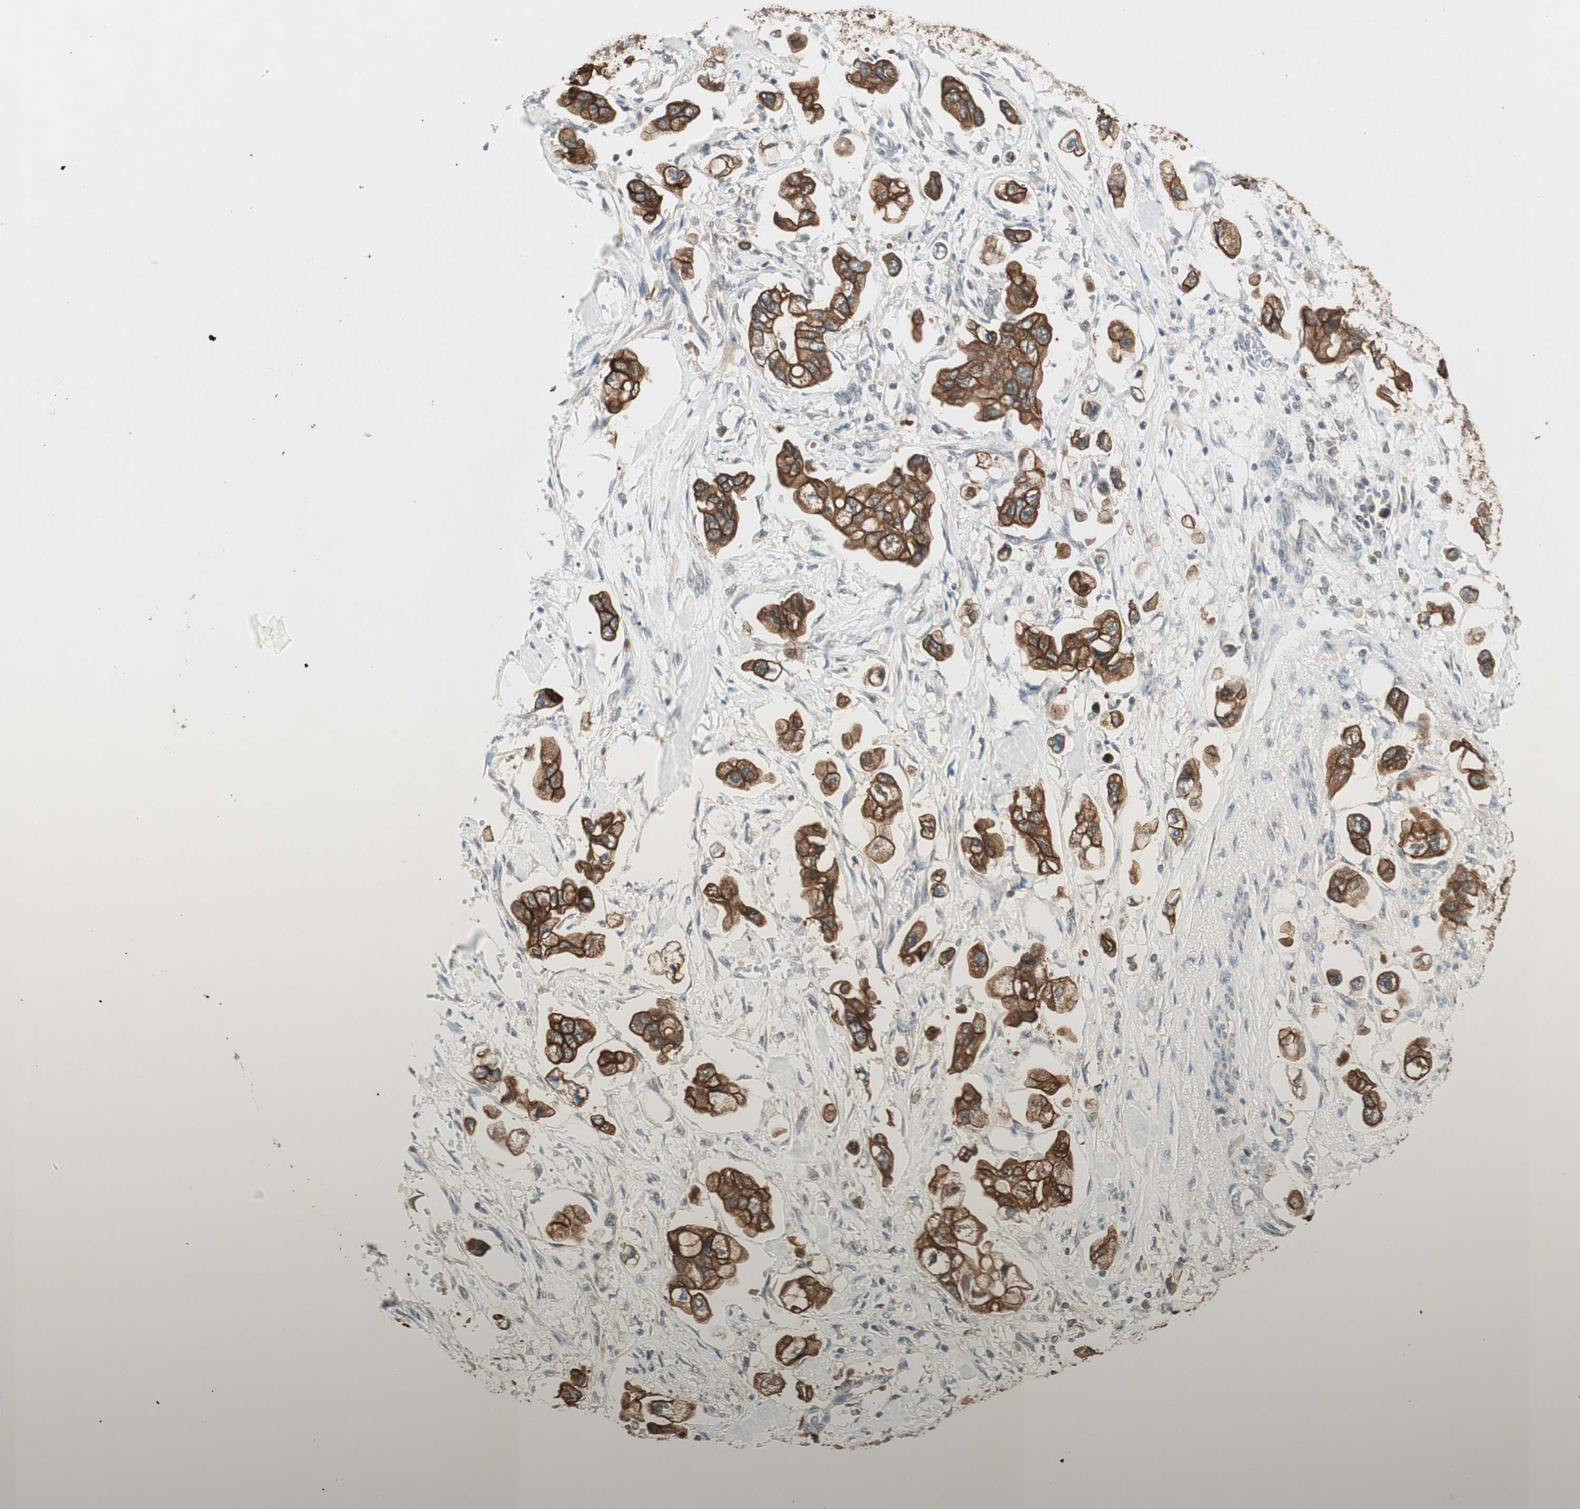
{"staining": {"intensity": "strong", "quantity": ">75%", "location": "cytoplasmic/membranous"}, "tissue": "stomach cancer", "cell_type": "Tumor cells", "image_type": "cancer", "snomed": [{"axis": "morphology", "description": "Adenocarcinoma, NOS"}, {"axis": "topography", "description": "Stomach"}], "caption": "Immunohistochemistry (IHC) histopathology image of neoplastic tissue: human stomach cancer (adenocarcinoma) stained using immunohistochemistry (IHC) shows high levels of strong protein expression localized specifically in the cytoplasmic/membranous of tumor cells, appearing as a cytoplasmic/membranous brown color.", "gene": "TRIM21", "patient": {"sex": "male", "age": 62}}